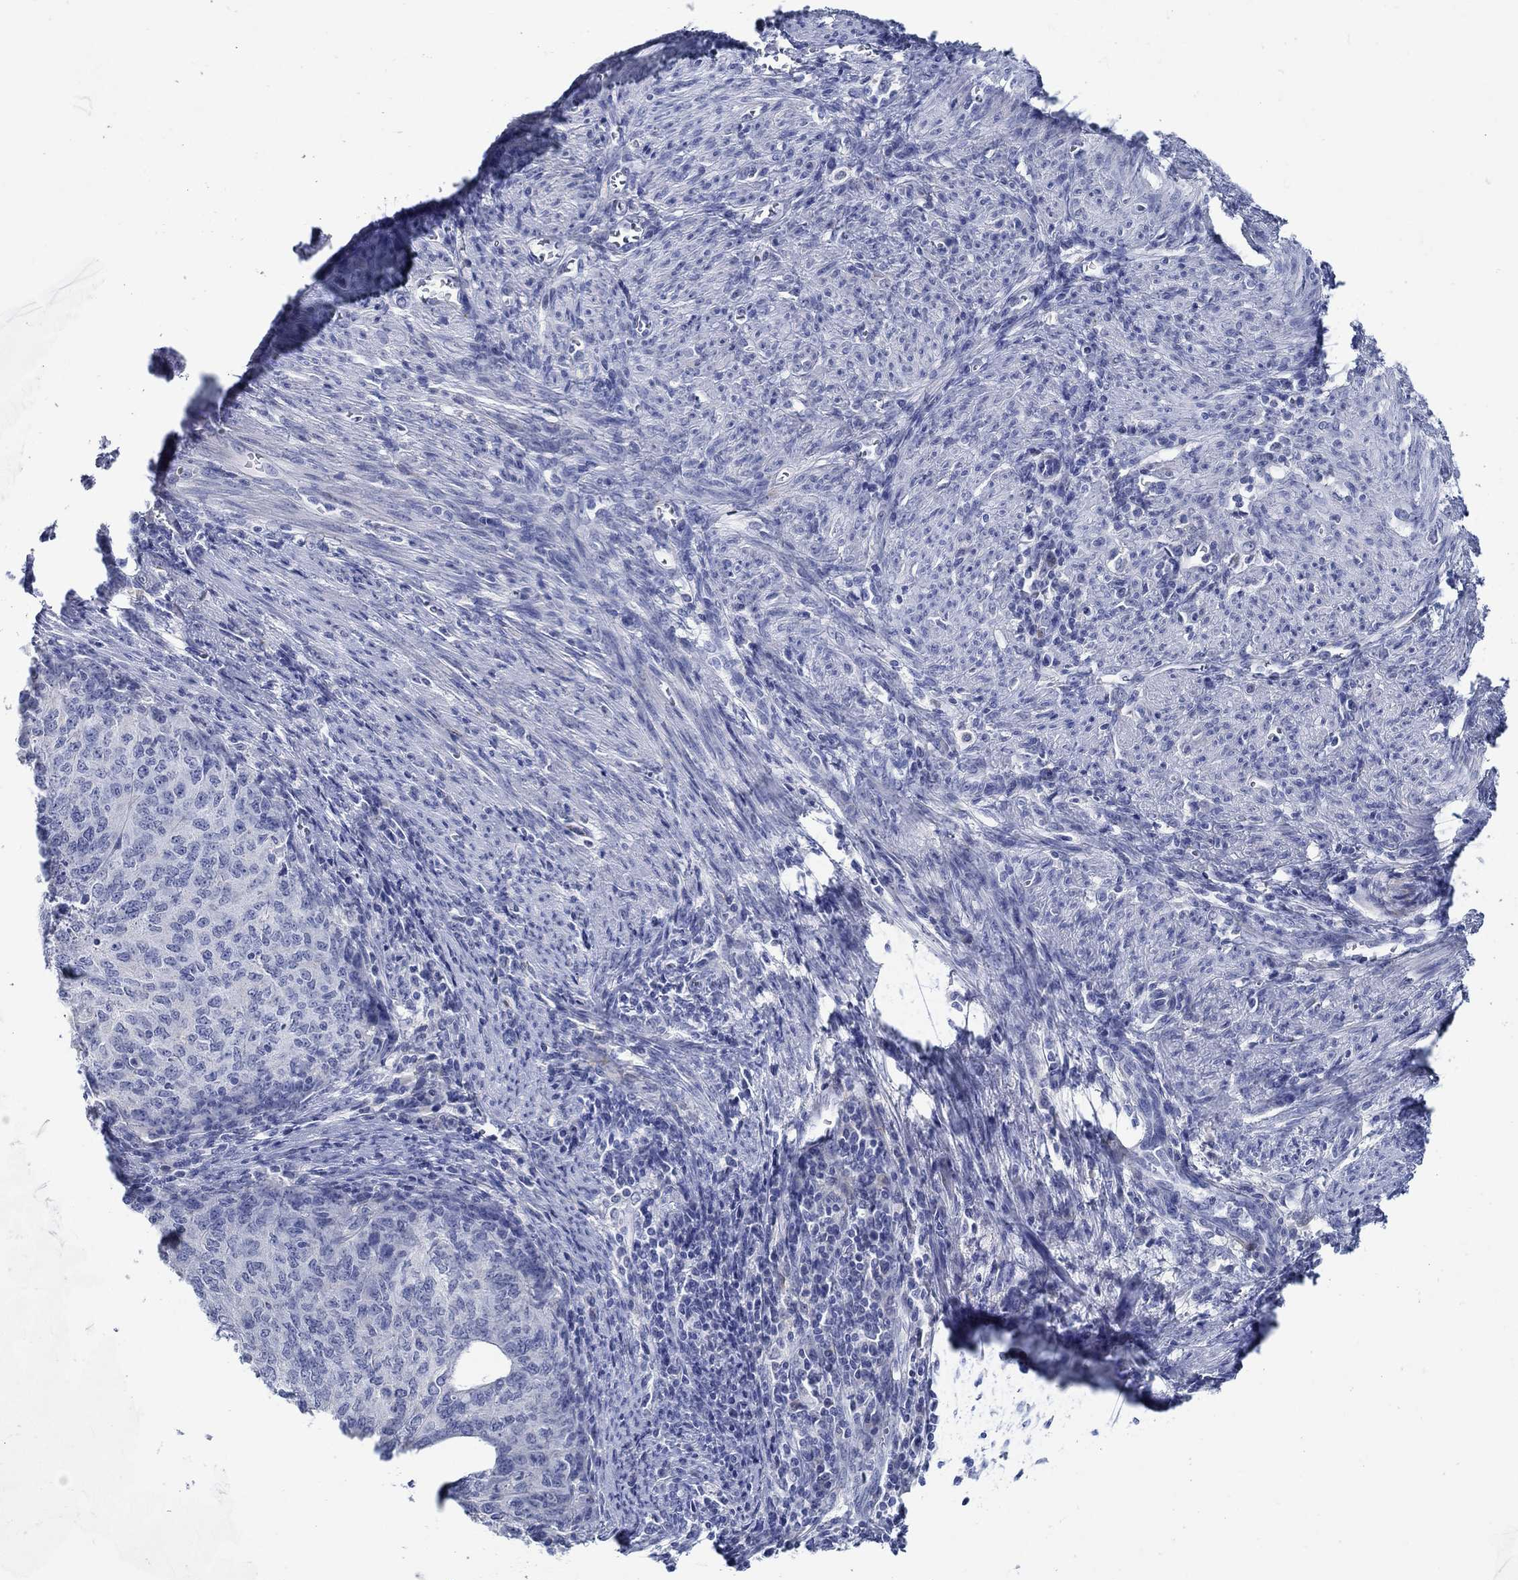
{"staining": {"intensity": "negative", "quantity": "none", "location": "none"}, "tissue": "endometrial cancer", "cell_type": "Tumor cells", "image_type": "cancer", "snomed": [{"axis": "morphology", "description": "Adenocarcinoma, NOS"}, {"axis": "topography", "description": "Endometrium"}], "caption": "Immunohistochemical staining of human endometrial cancer shows no significant positivity in tumor cells.", "gene": "MC2R", "patient": {"sex": "female", "age": 82}}